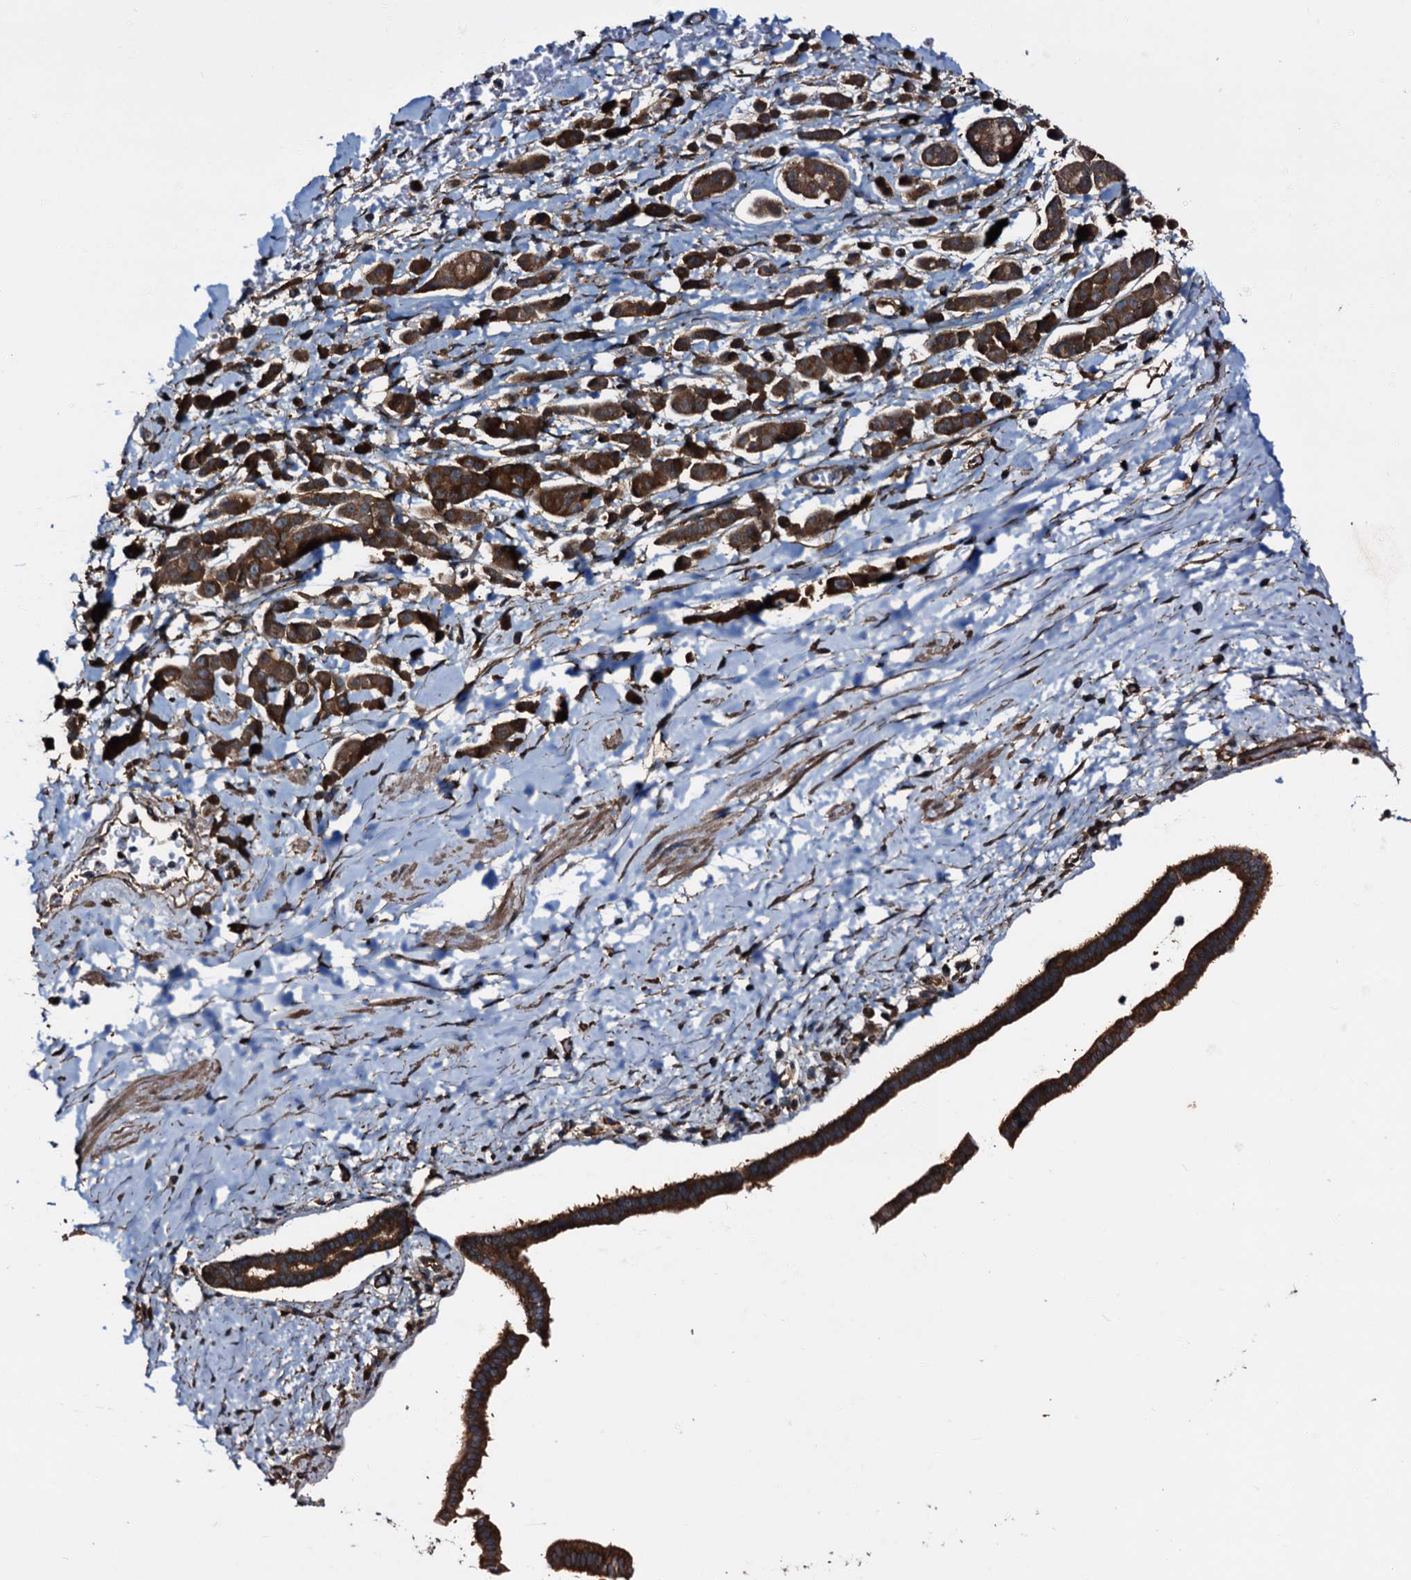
{"staining": {"intensity": "strong", "quantity": ">75%", "location": "cytoplasmic/membranous"}, "tissue": "pancreatic cancer", "cell_type": "Tumor cells", "image_type": "cancer", "snomed": [{"axis": "morphology", "description": "Normal tissue, NOS"}, {"axis": "morphology", "description": "Adenocarcinoma, NOS"}, {"axis": "topography", "description": "Pancreas"}], "caption": "DAB (3,3'-diaminobenzidine) immunohistochemical staining of human pancreatic cancer (adenocarcinoma) shows strong cytoplasmic/membranous protein positivity in about >75% of tumor cells. Nuclei are stained in blue.", "gene": "PEX5", "patient": {"sex": "female", "age": 64}}